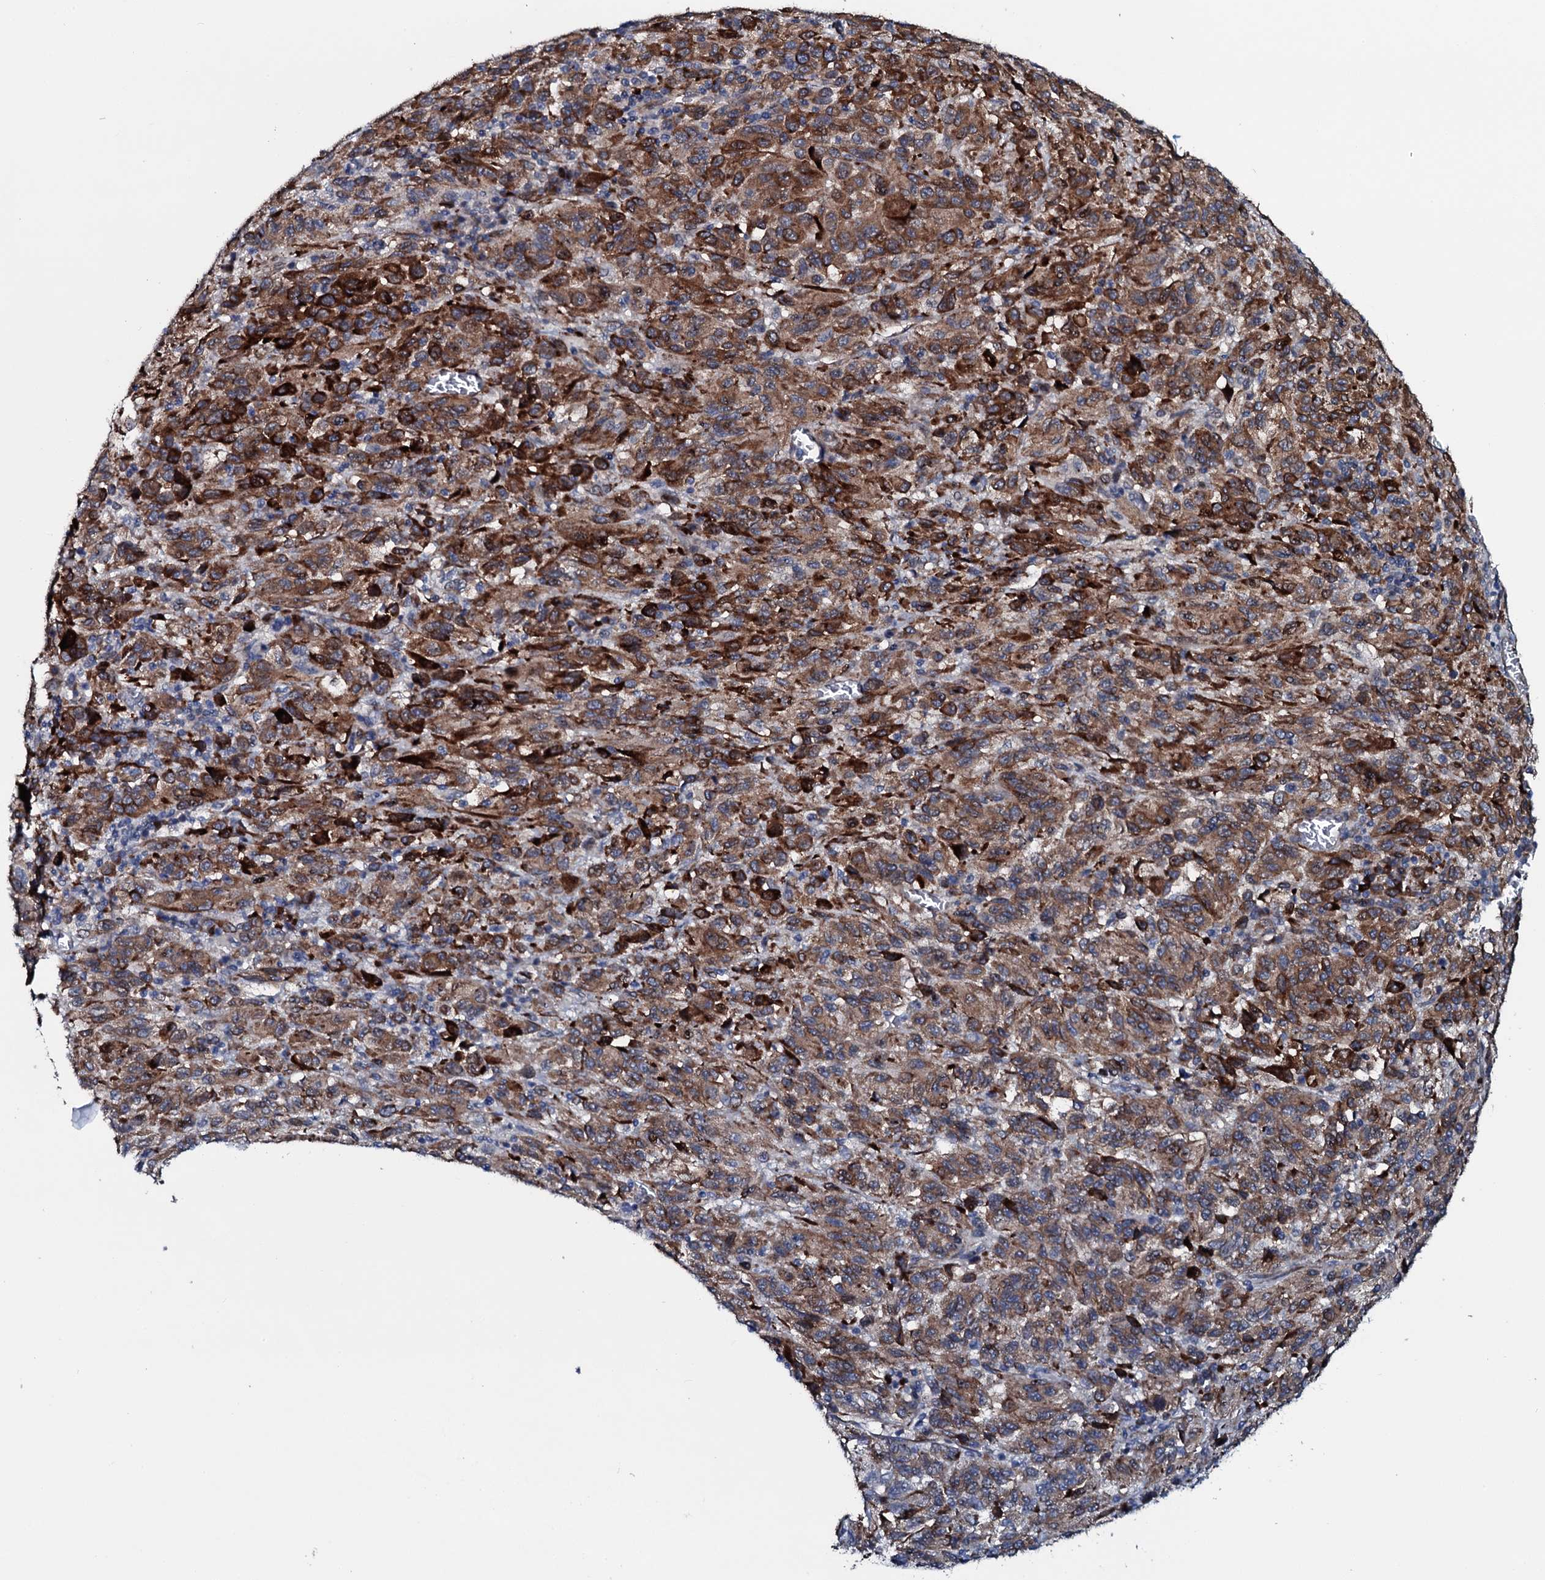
{"staining": {"intensity": "moderate", "quantity": ">75%", "location": "cytoplasmic/membranous"}, "tissue": "melanoma", "cell_type": "Tumor cells", "image_type": "cancer", "snomed": [{"axis": "morphology", "description": "Malignant melanoma, Metastatic site"}, {"axis": "topography", "description": "Lung"}], "caption": "This is a histology image of immunohistochemistry staining of melanoma, which shows moderate positivity in the cytoplasmic/membranous of tumor cells.", "gene": "IL12B", "patient": {"sex": "male", "age": 64}}